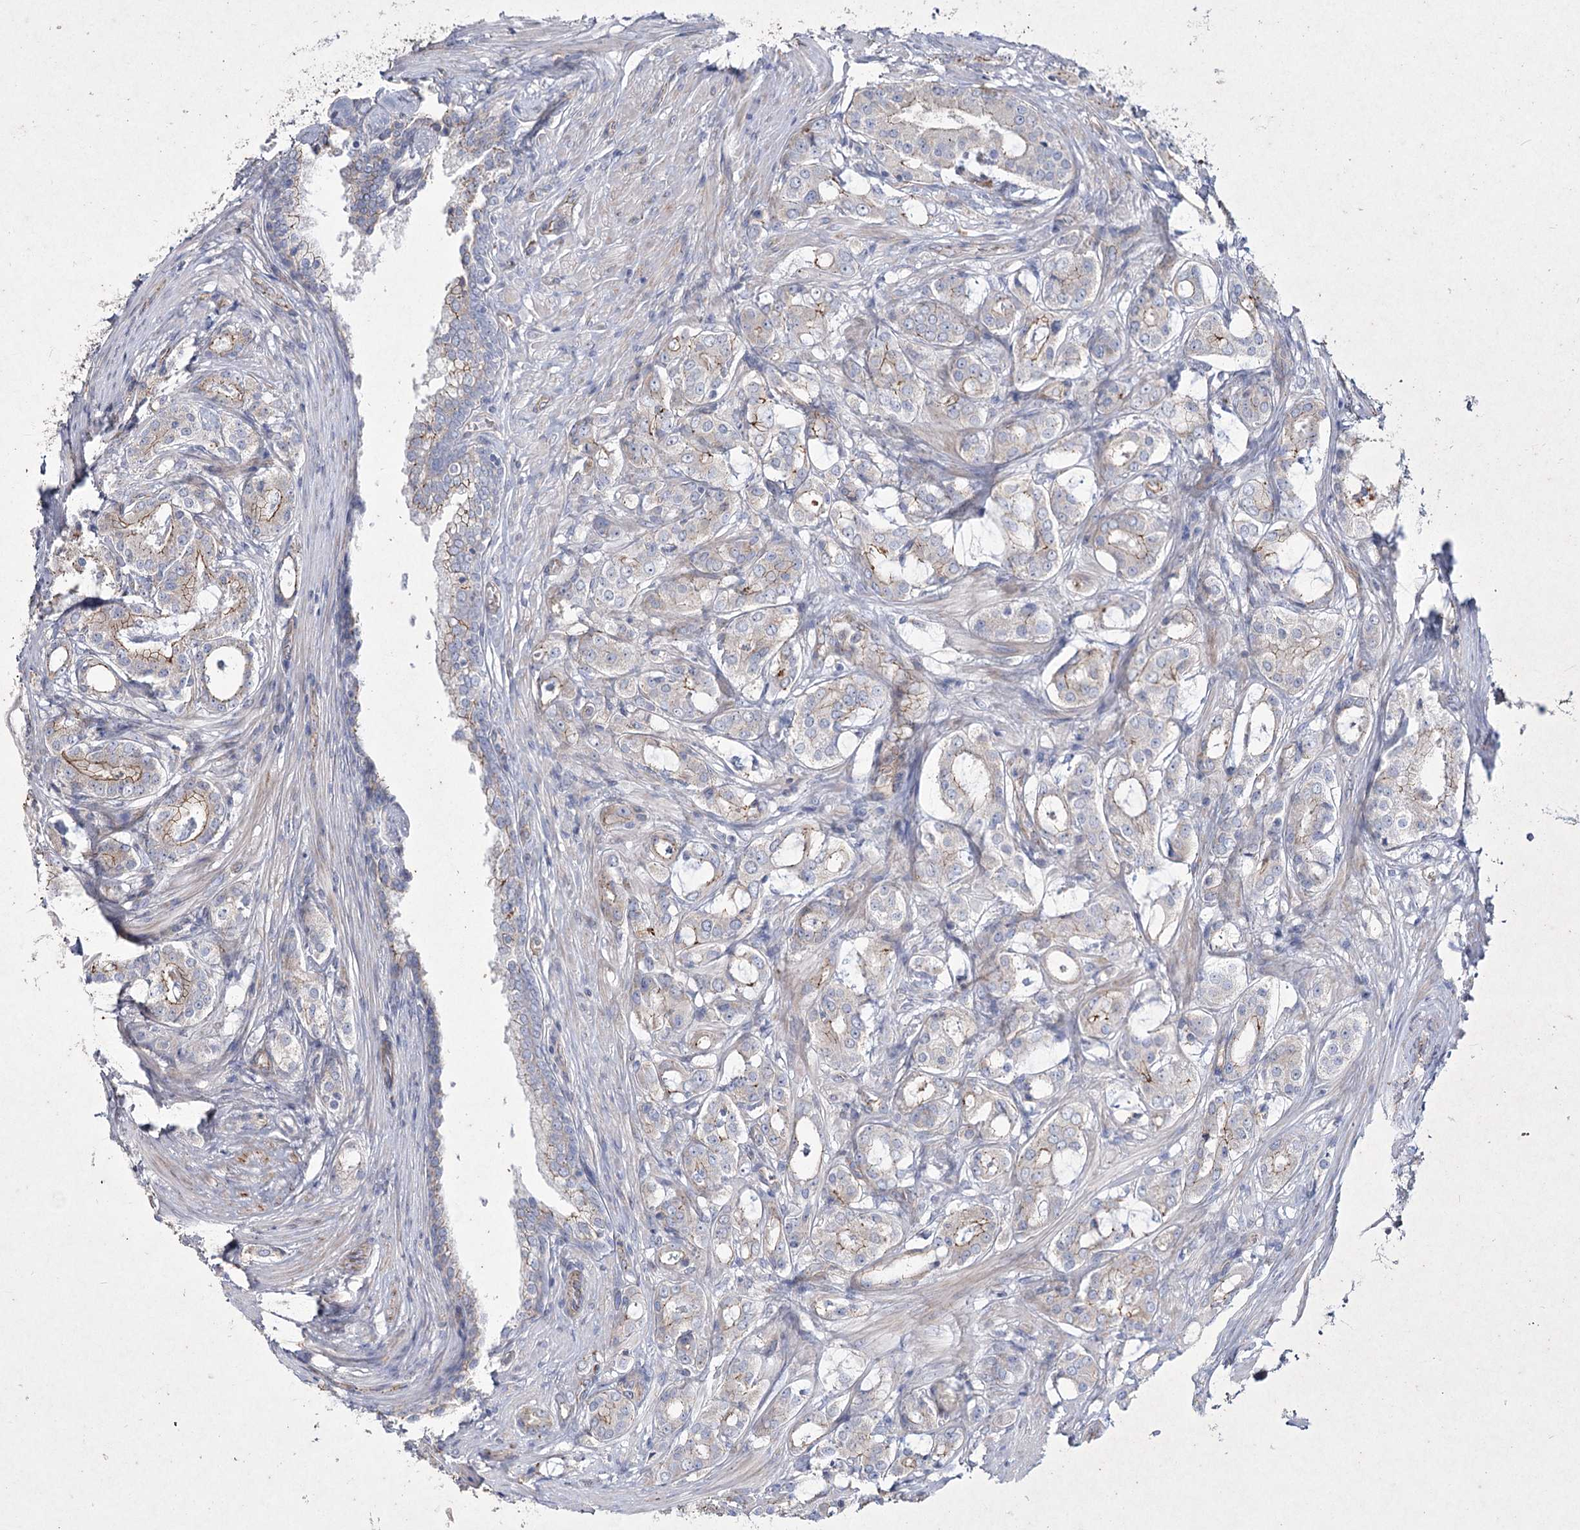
{"staining": {"intensity": "moderate", "quantity": "<25%", "location": "cytoplasmic/membranous"}, "tissue": "prostate cancer", "cell_type": "Tumor cells", "image_type": "cancer", "snomed": [{"axis": "morphology", "description": "Adenocarcinoma, High grade"}, {"axis": "topography", "description": "Prostate"}], "caption": "Prostate cancer stained with a brown dye reveals moderate cytoplasmic/membranous positive positivity in approximately <25% of tumor cells.", "gene": "LDLRAD3", "patient": {"sex": "male", "age": 63}}